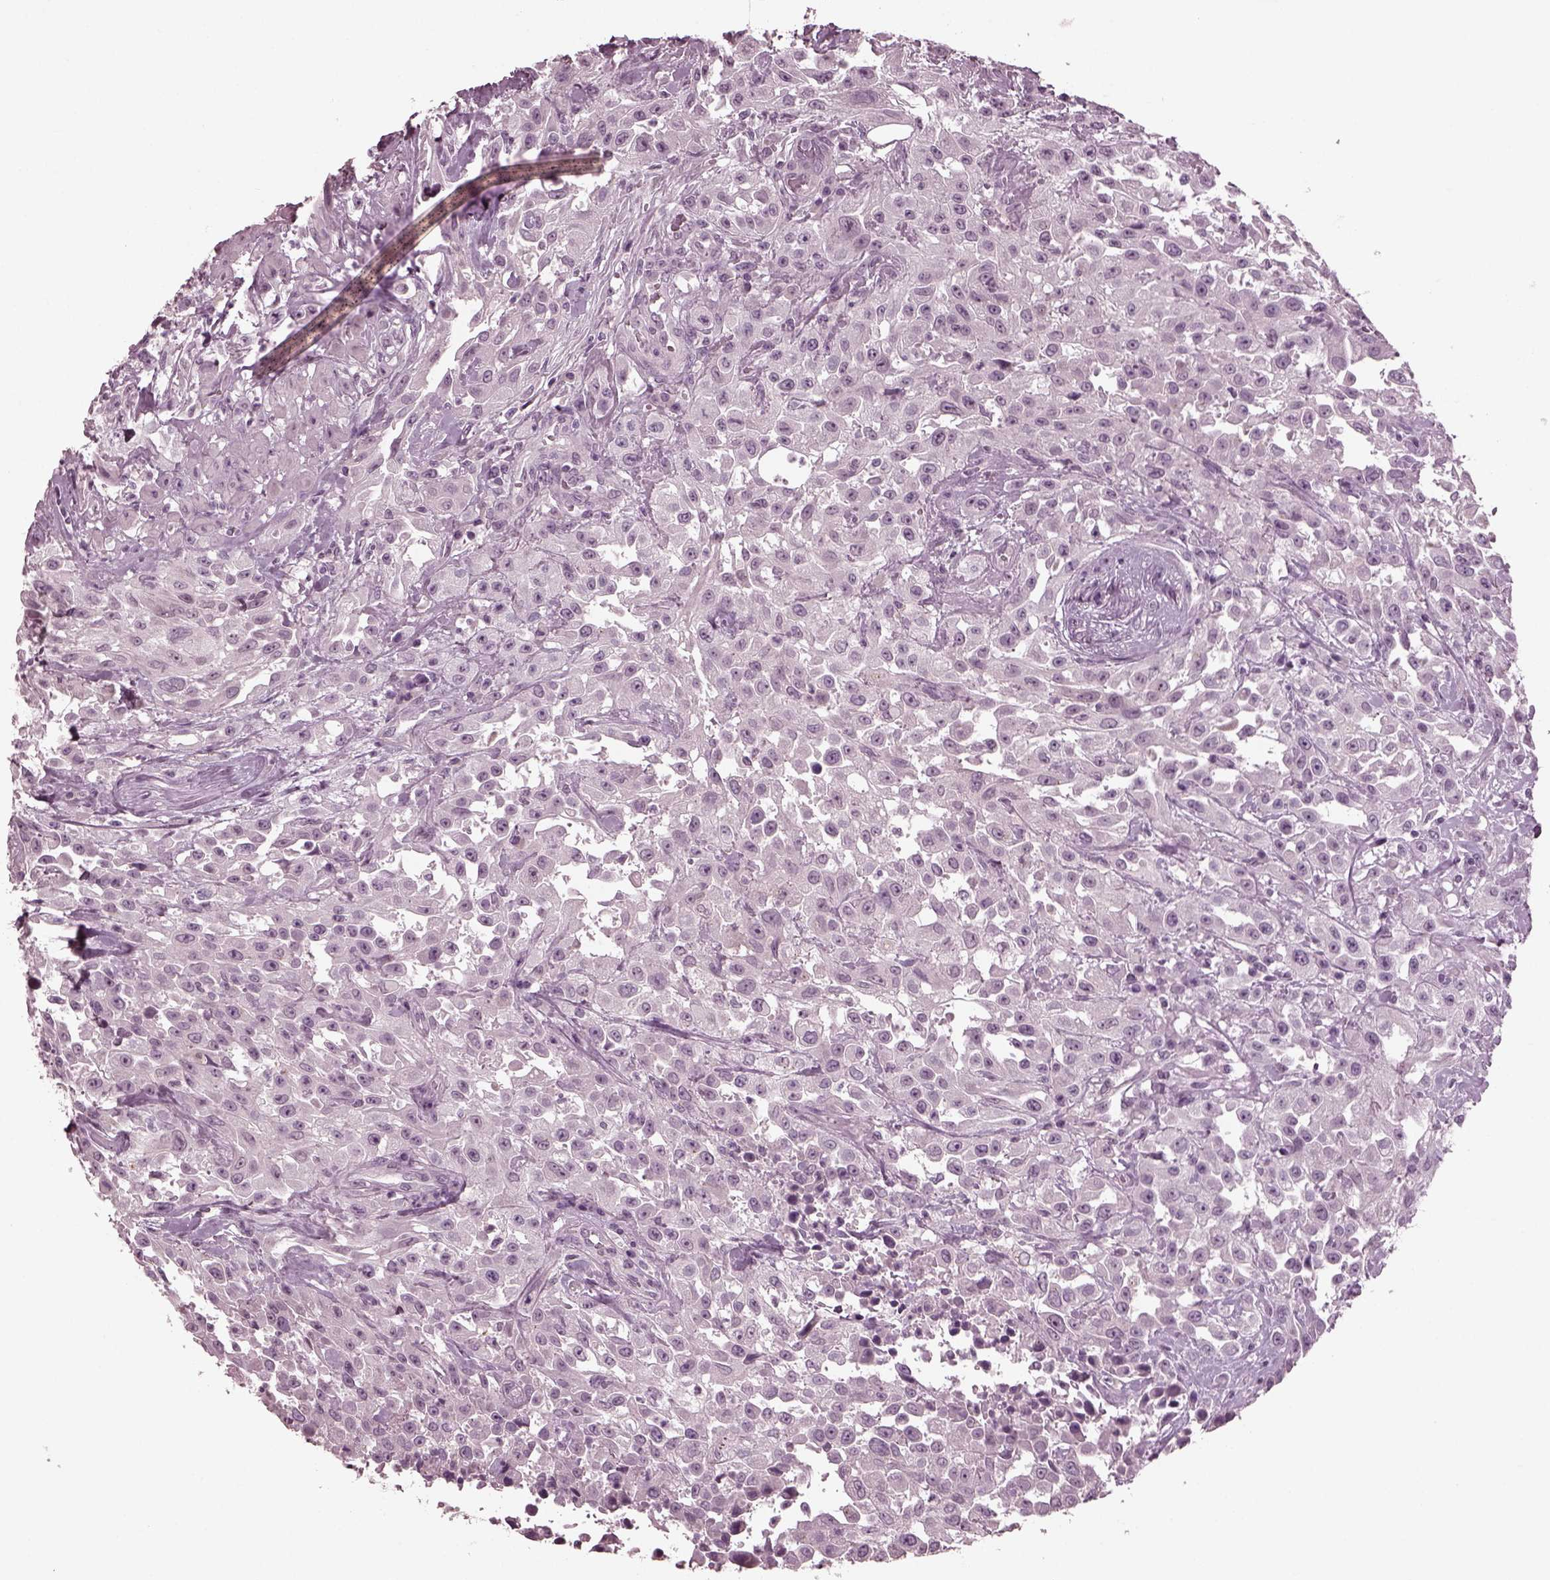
{"staining": {"intensity": "negative", "quantity": "none", "location": "none"}, "tissue": "urothelial cancer", "cell_type": "Tumor cells", "image_type": "cancer", "snomed": [{"axis": "morphology", "description": "Urothelial carcinoma, High grade"}, {"axis": "topography", "description": "Urinary bladder"}], "caption": "This is an IHC histopathology image of high-grade urothelial carcinoma. There is no staining in tumor cells.", "gene": "MIB2", "patient": {"sex": "male", "age": 79}}